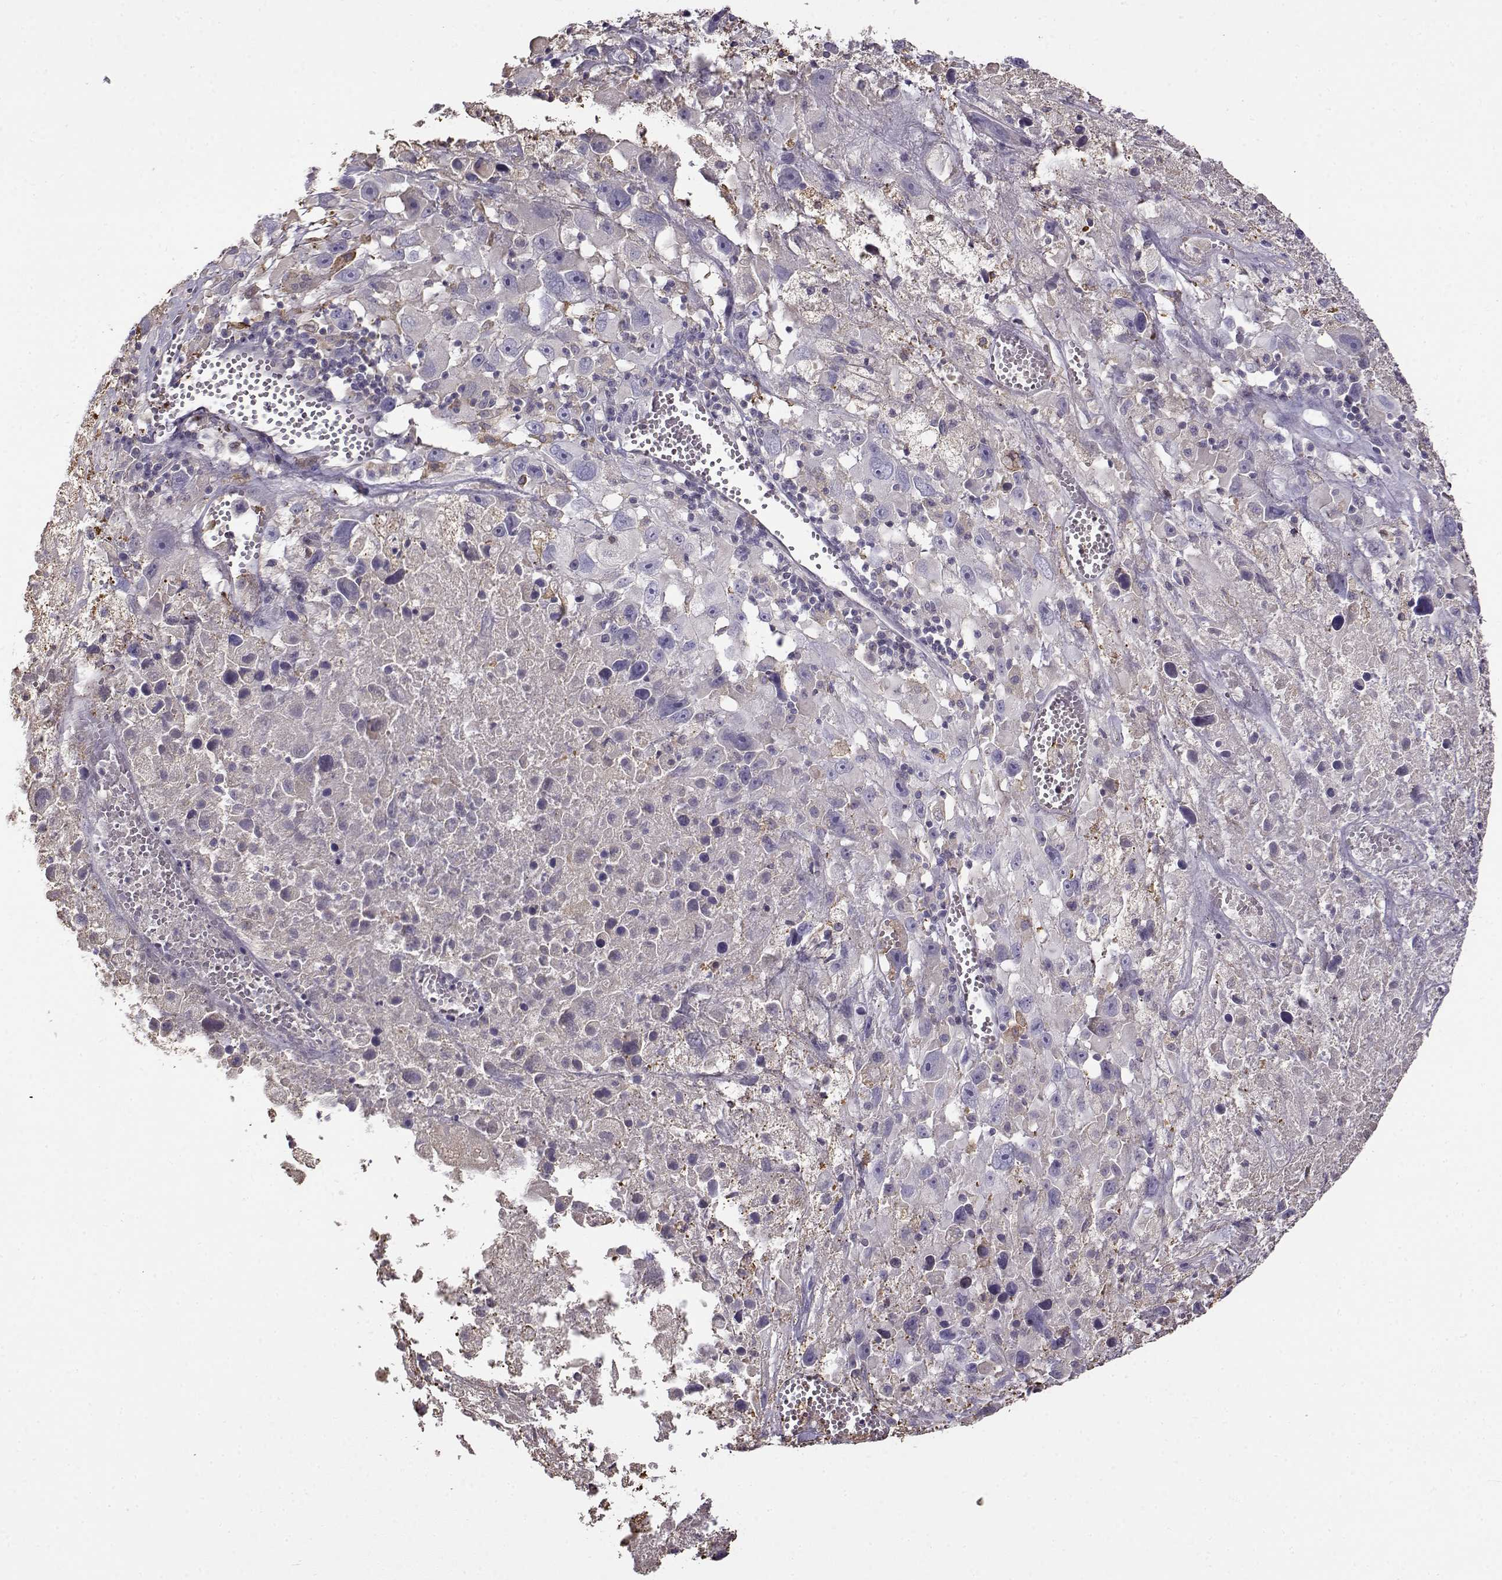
{"staining": {"intensity": "negative", "quantity": "none", "location": "none"}, "tissue": "melanoma", "cell_type": "Tumor cells", "image_type": "cancer", "snomed": [{"axis": "morphology", "description": "Malignant melanoma, Metastatic site"}, {"axis": "topography", "description": "Lymph node"}], "caption": "There is no significant expression in tumor cells of malignant melanoma (metastatic site).", "gene": "UCP3", "patient": {"sex": "male", "age": 50}}